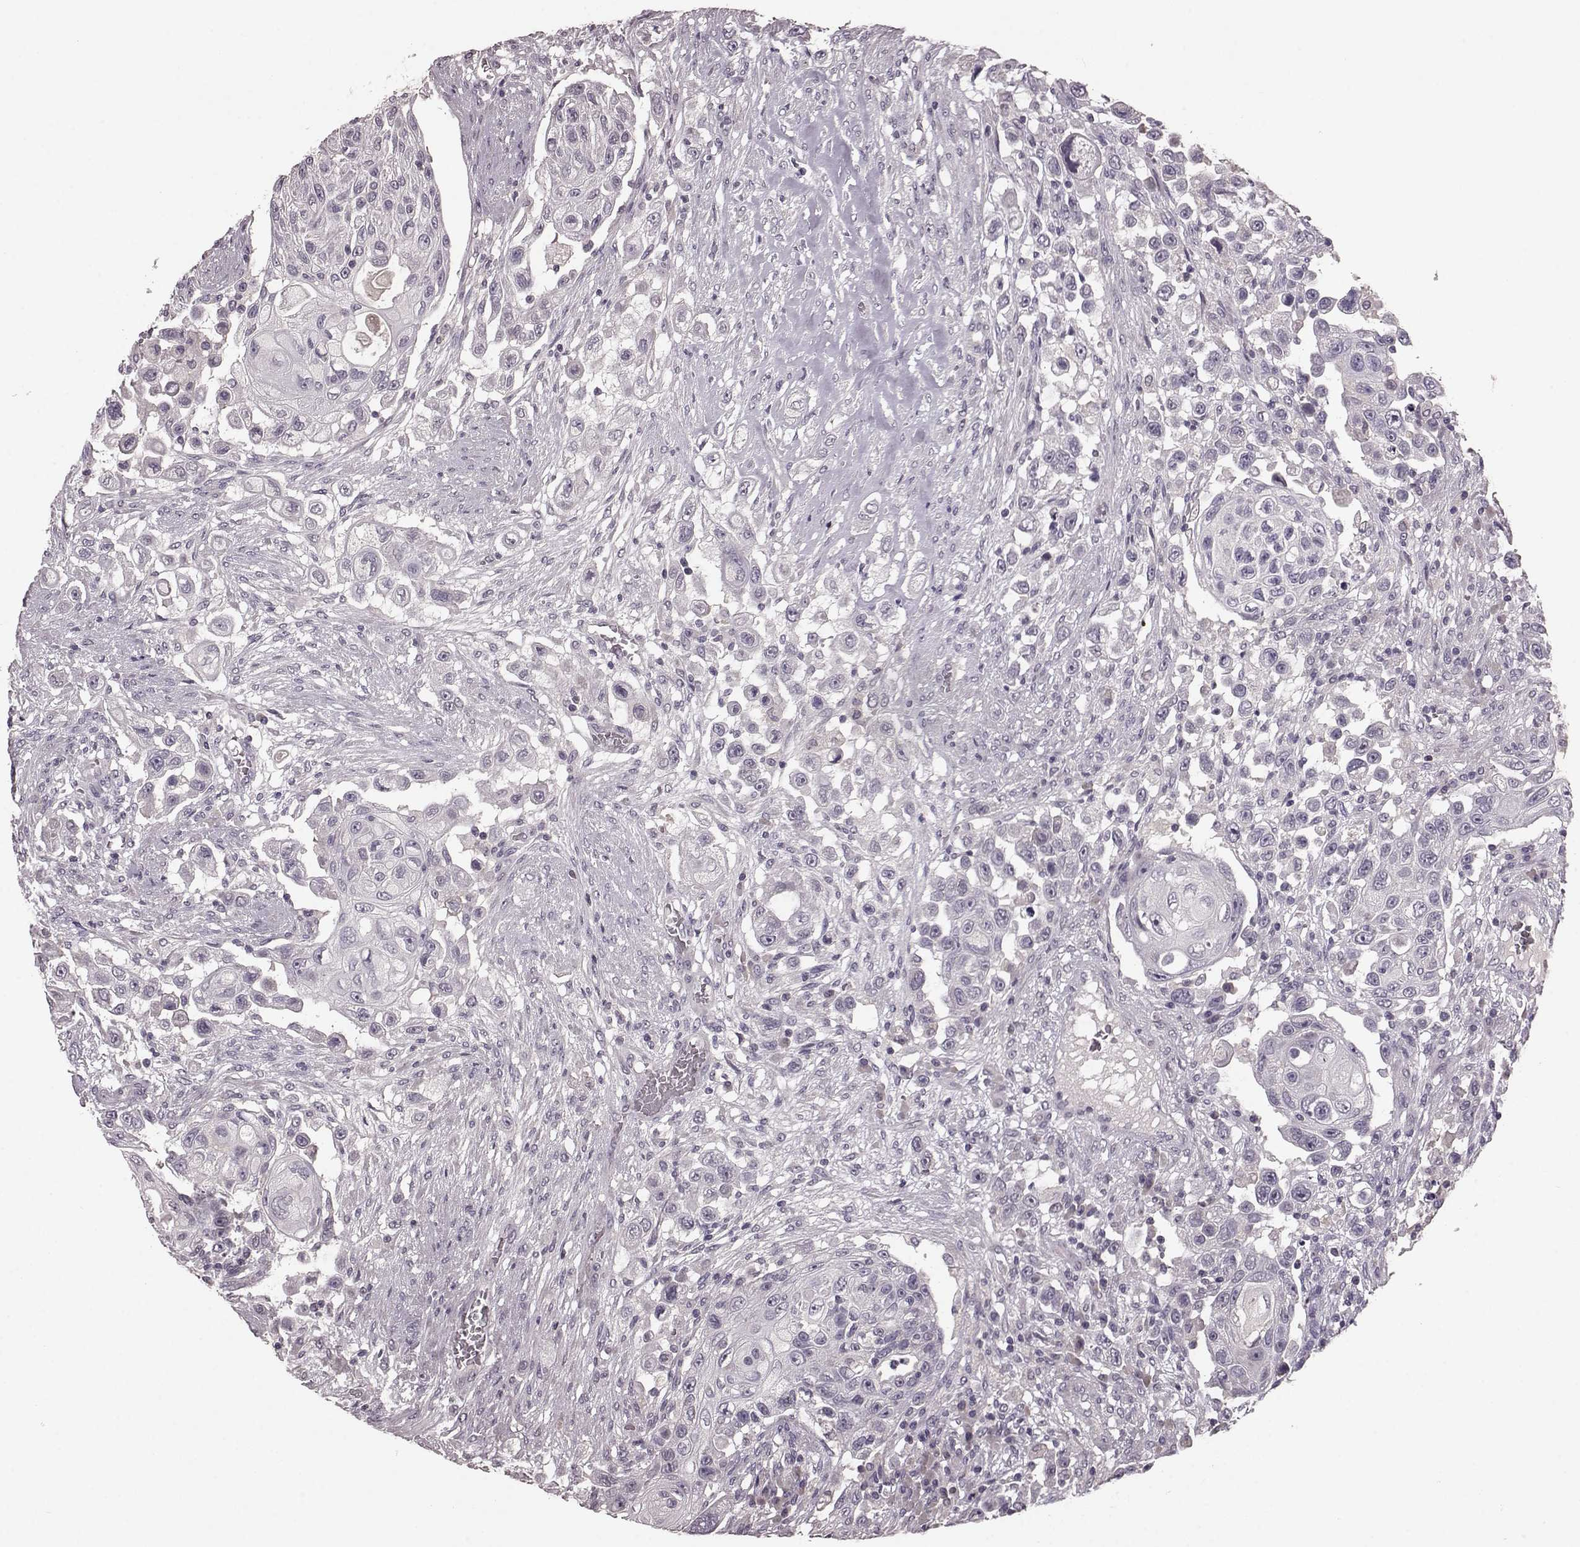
{"staining": {"intensity": "negative", "quantity": "none", "location": "none"}, "tissue": "urothelial cancer", "cell_type": "Tumor cells", "image_type": "cancer", "snomed": [{"axis": "morphology", "description": "Urothelial carcinoma, High grade"}, {"axis": "topography", "description": "Urinary bladder"}], "caption": "An immunohistochemistry (IHC) micrograph of urothelial cancer is shown. There is no staining in tumor cells of urothelial cancer. Brightfield microscopy of IHC stained with DAB (brown) and hematoxylin (blue), captured at high magnification.", "gene": "SLC52A3", "patient": {"sex": "female", "age": 56}}